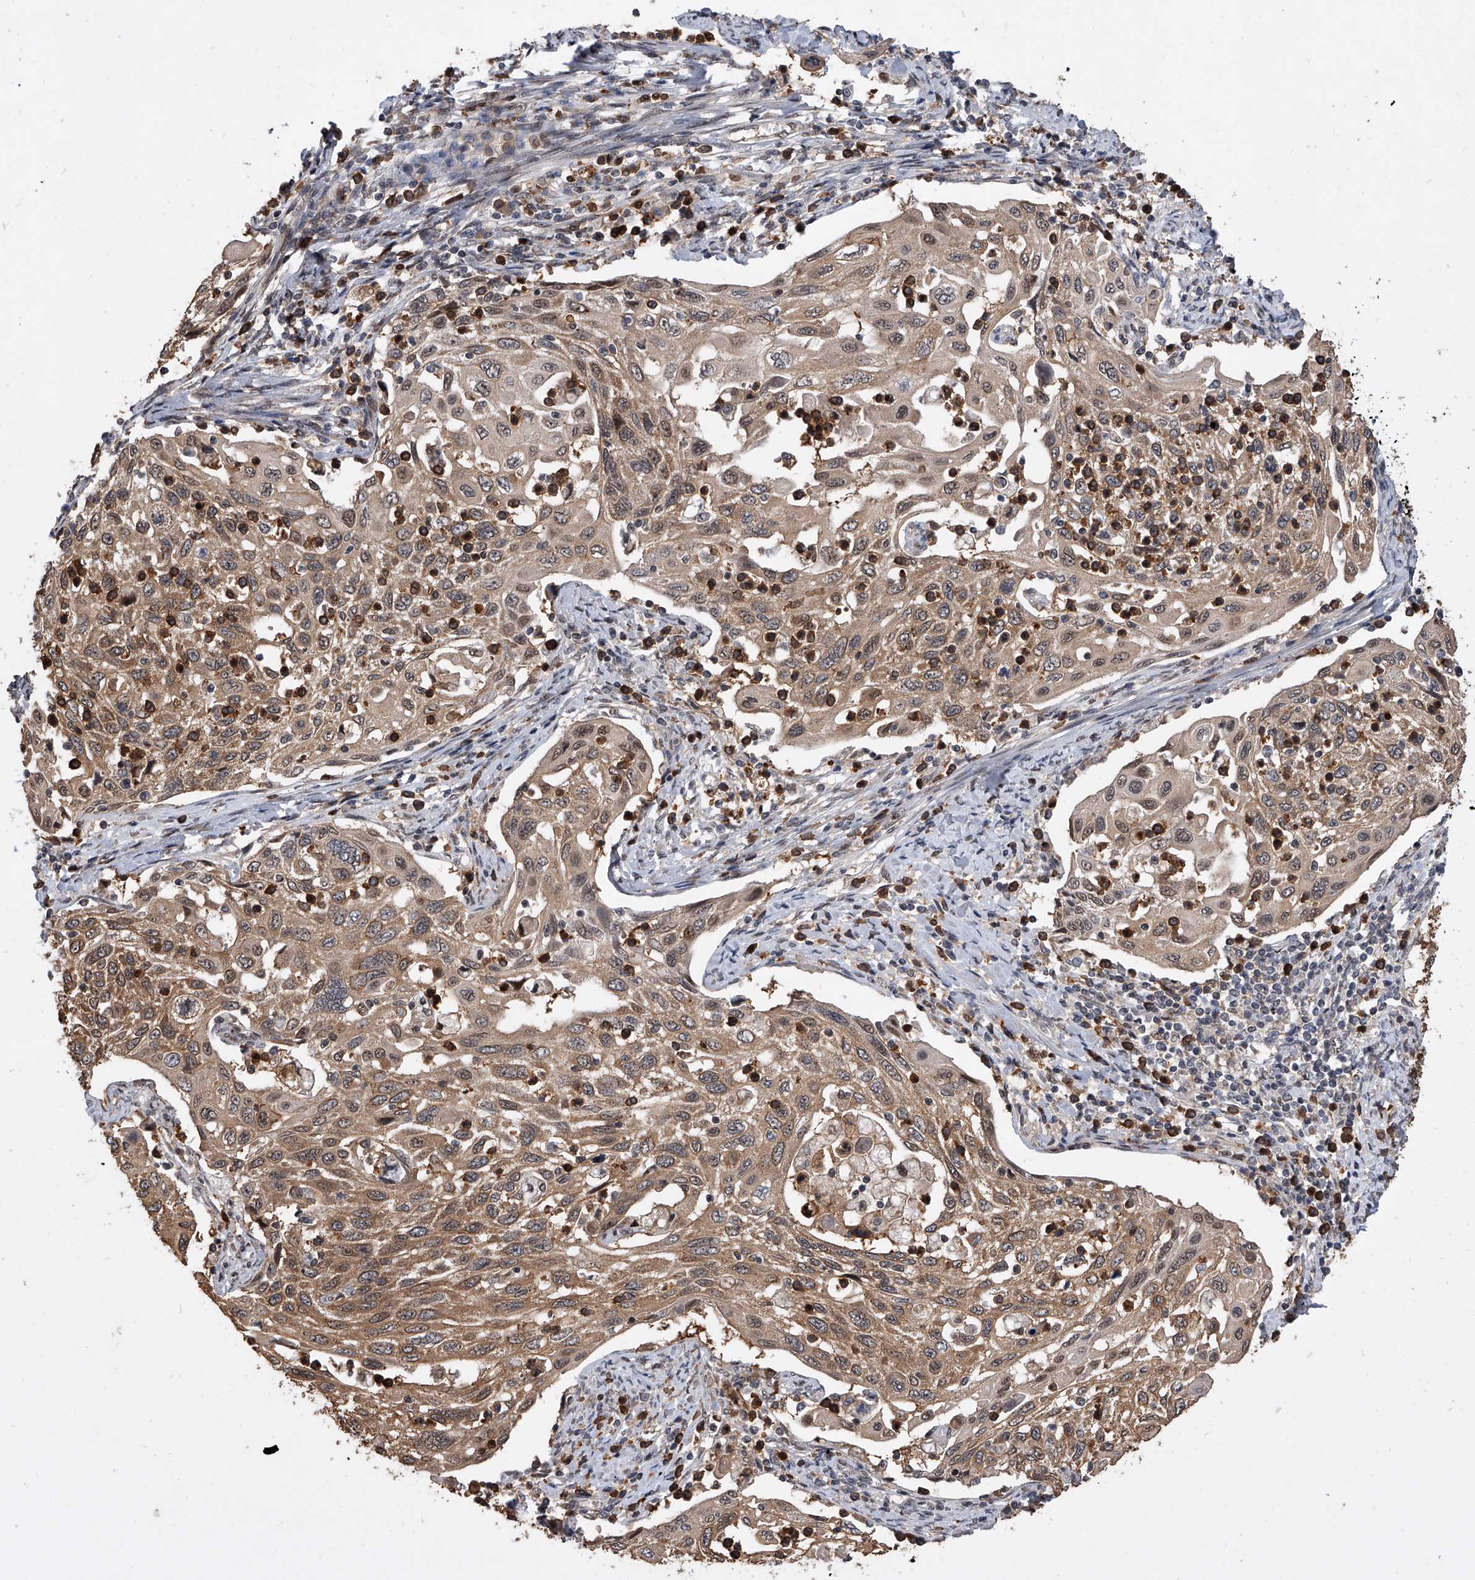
{"staining": {"intensity": "moderate", "quantity": ">75%", "location": "cytoplasmic/membranous,nuclear"}, "tissue": "cervical cancer", "cell_type": "Tumor cells", "image_type": "cancer", "snomed": [{"axis": "morphology", "description": "Squamous cell carcinoma, NOS"}, {"axis": "topography", "description": "Cervix"}], "caption": "This histopathology image shows cervical cancer stained with IHC to label a protein in brown. The cytoplasmic/membranous and nuclear of tumor cells show moderate positivity for the protein. Nuclei are counter-stained blue.", "gene": "BHLHE23", "patient": {"sex": "female", "age": 70}}